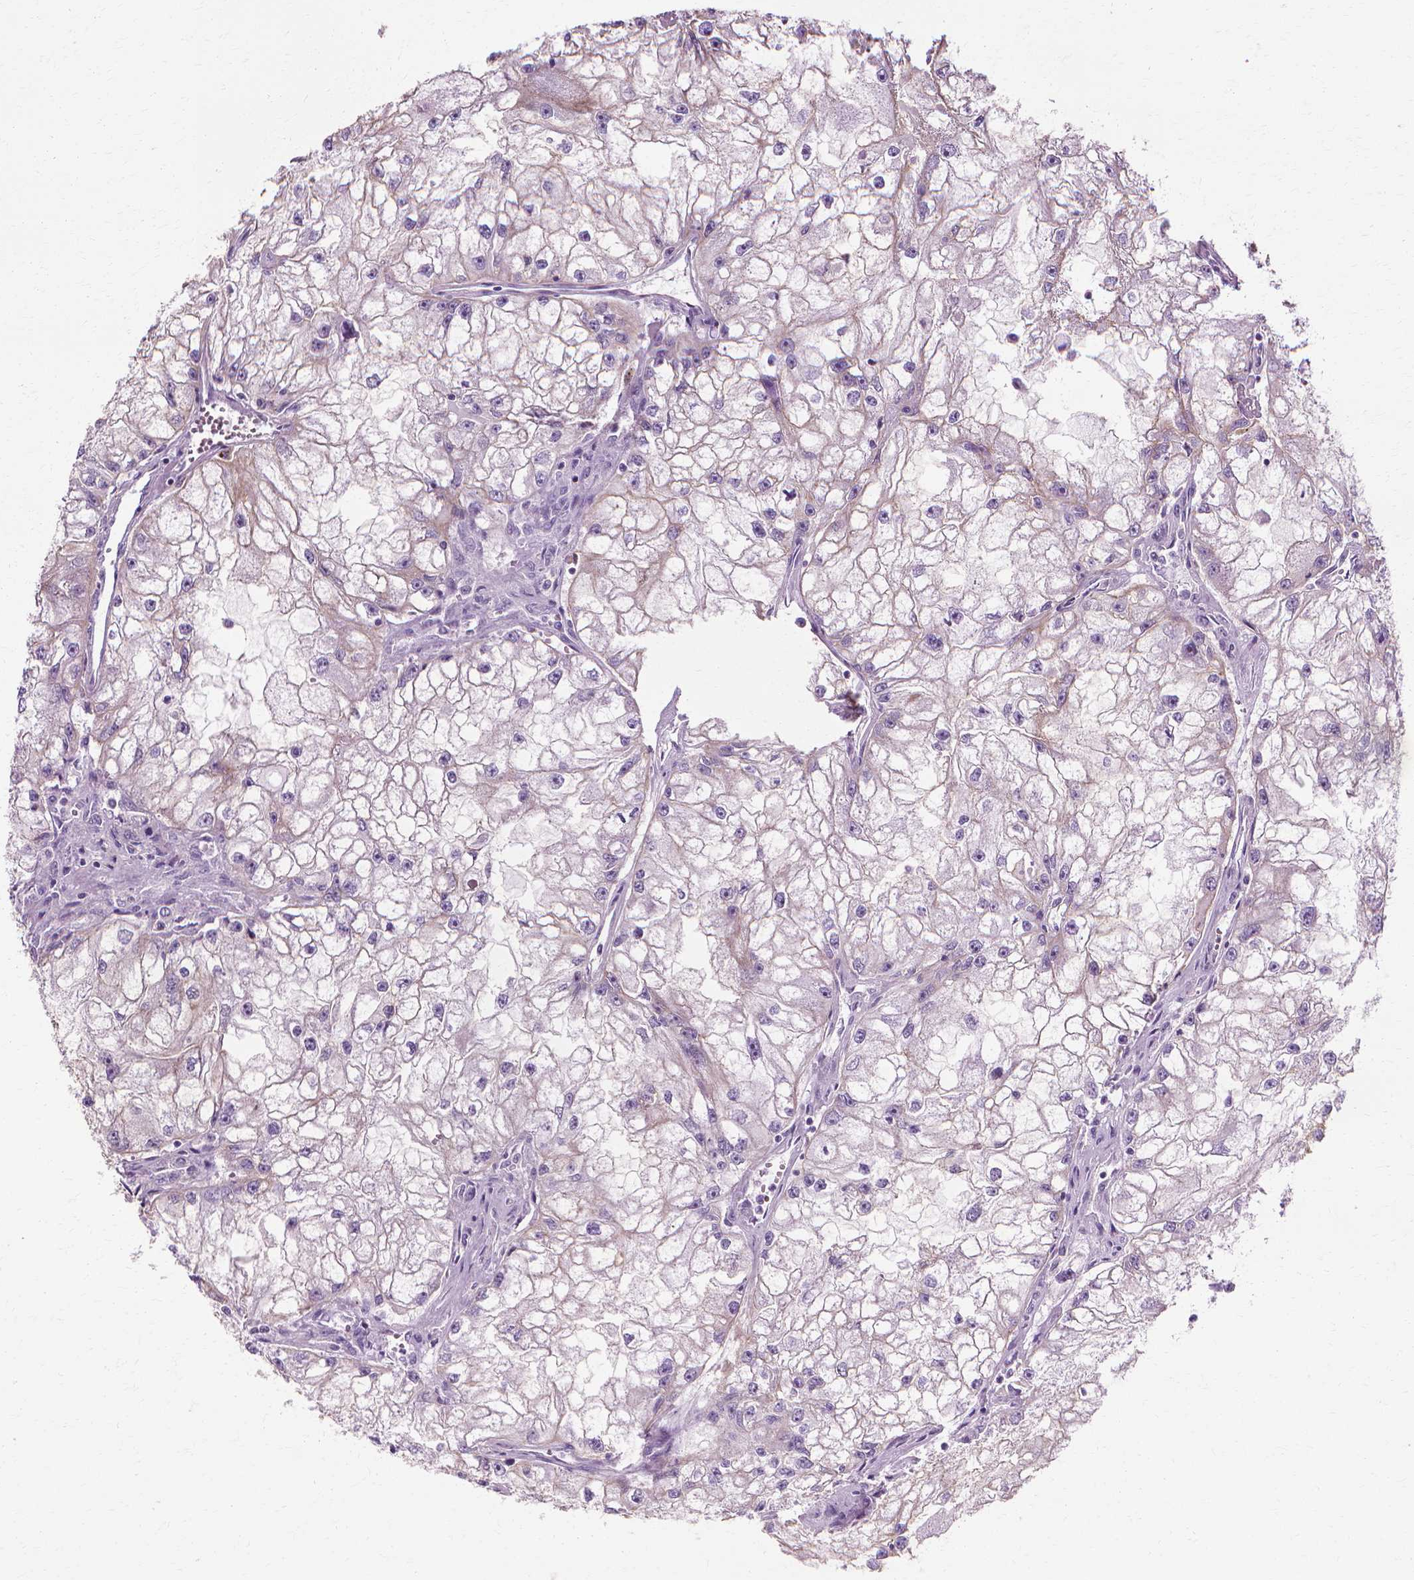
{"staining": {"intensity": "negative", "quantity": "none", "location": "none"}, "tissue": "renal cancer", "cell_type": "Tumor cells", "image_type": "cancer", "snomed": [{"axis": "morphology", "description": "Adenocarcinoma, NOS"}, {"axis": "topography", "description": "Kidney"}], "caption": "Immunohistochemistry (IHC) micrograph of neoplastic tissue: human renal cancer stained with DAB shows no significant protein staining in tumor cells. Brightfield microscopy of immunohistochemistry (IHC) stained with DAB (3,3'-diaminobenzidine) (brown) and hematoxylin (blue), captured at high magnification.", "gene": "CFAP157", "patient": {"sex": "male", "age": 59}}